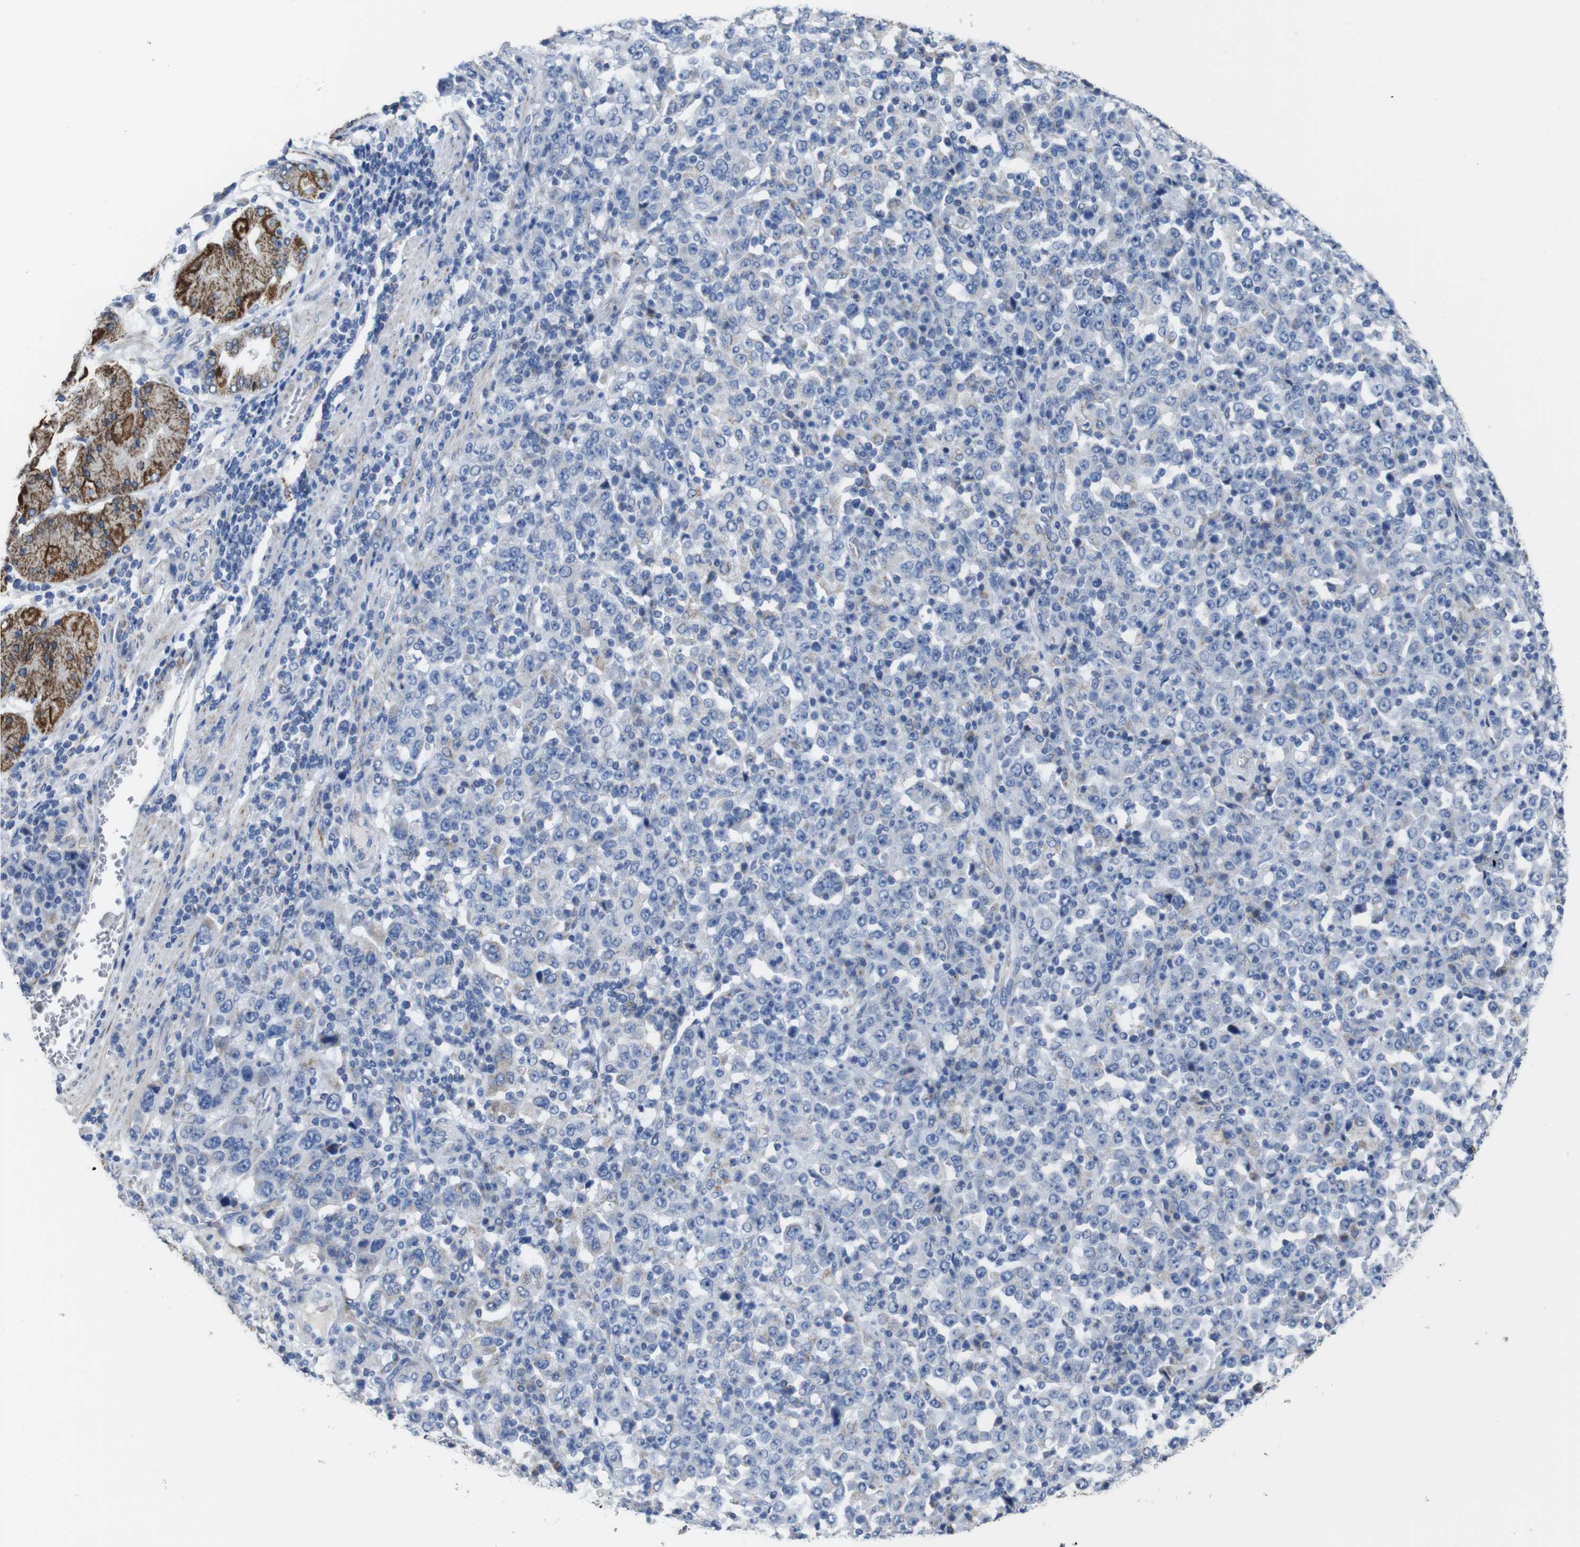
{"staining": {"intensity": "negative", "quantity": "none", "location": "none"}, "tissue": "stomach cancer", "cell_type": "Tumor cells", "image_type": "cancer", "snomed": [{"axis": "morphology", "description": "Normal tissue, NOS"}, {"axis": "morphology", "description": "Adenocarcinoma, NOS"}, {"axis": "topography", "description": "Stomach, upper"}, {"axis": "topography", "description": "Stomach"}], "caption": "Tumor cells show no significant protein positivity in adenocarcinoma (stomach).", "gene": "MAOA", "patient": {"sex": "male", "age": 59}}